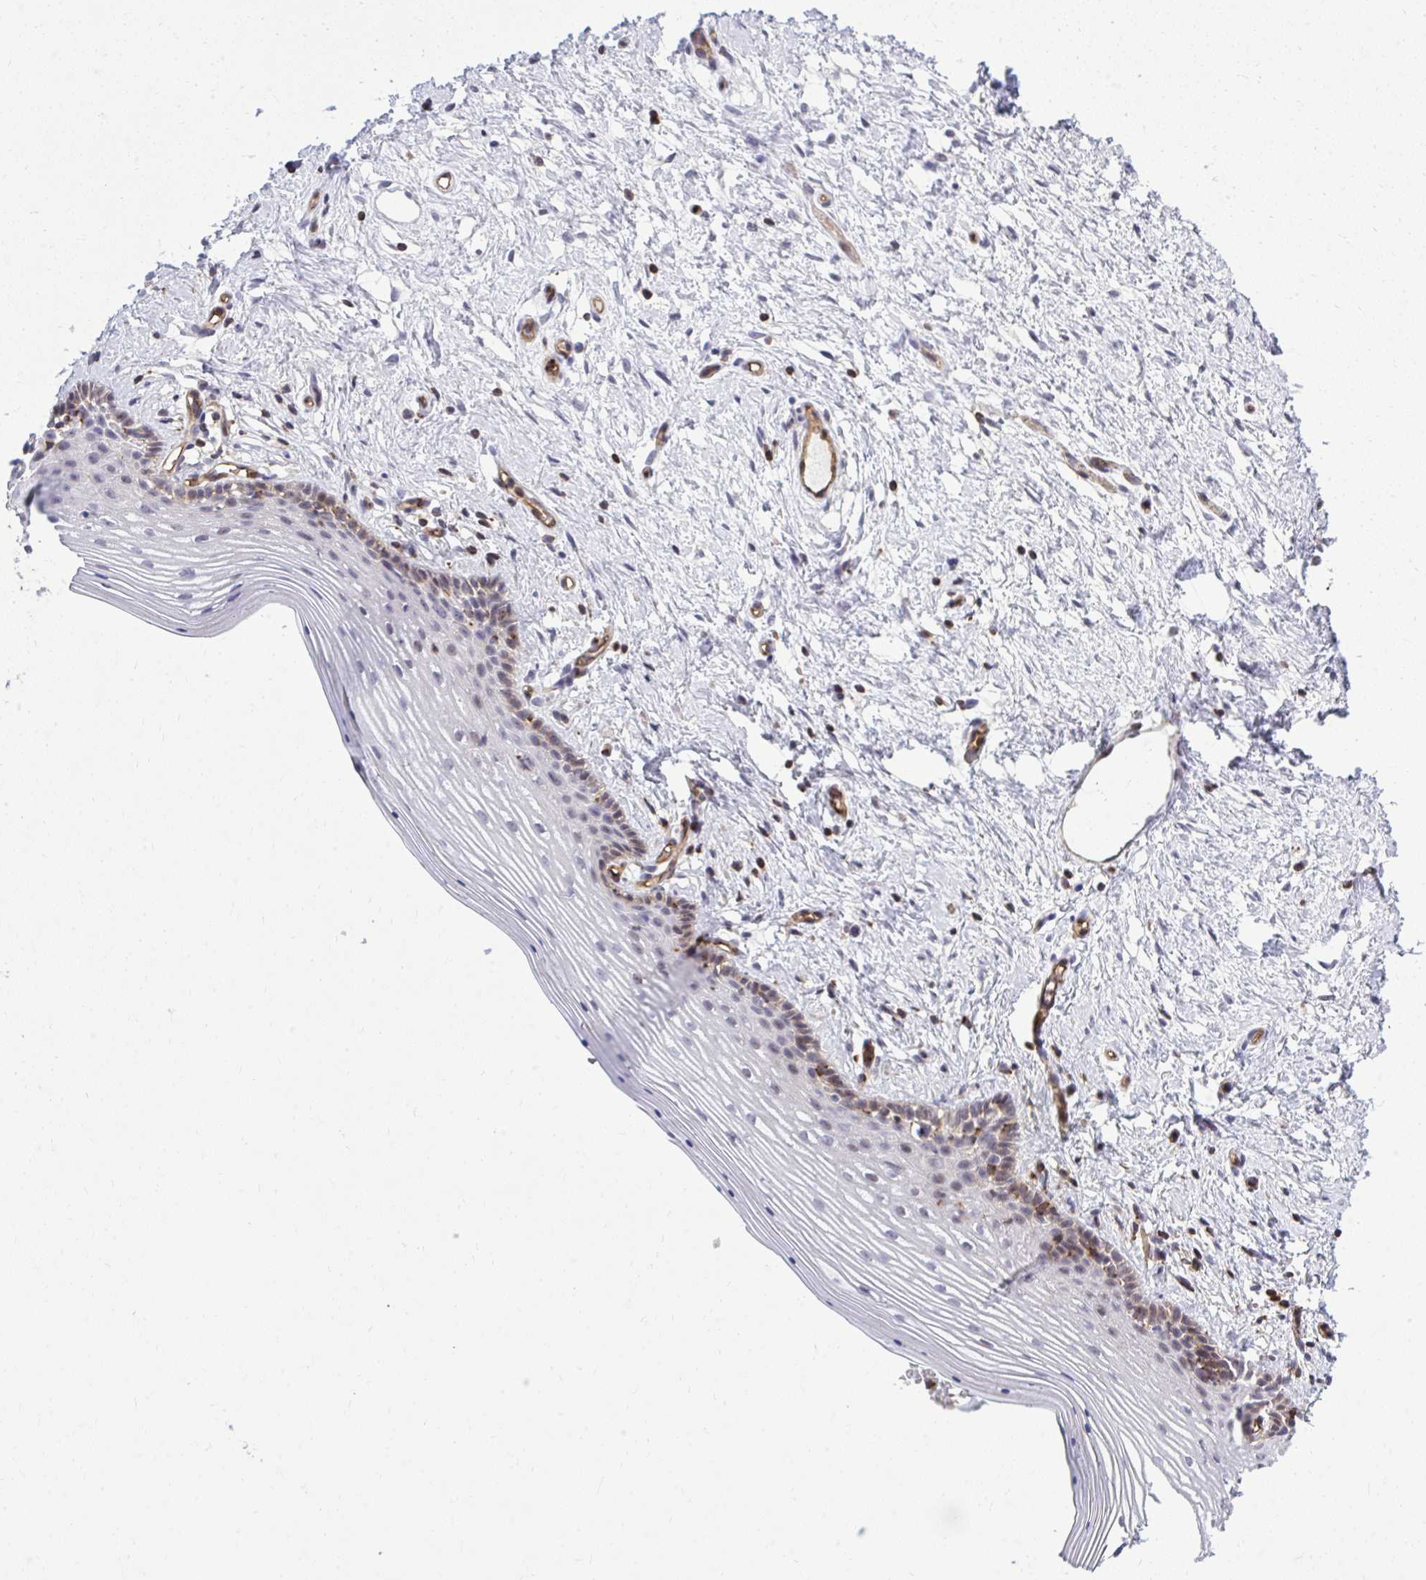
{"staining": {"intensity": "moderate", "quantity": "25%-75%", "location": "cytoplasmic/membranous,nuclear"}, "tissue": "vagina", "cell_type": "Squamous epithelial cells", "image_type": "normal", "snomed": [{"axis": "morphology", "description": "Normal tissue, NOS"}, {"axis": "topography", "description": "Vagina"}], "caption": "High-magnification brightfield microscopy of normal vagina stained with DAB (3,3'-diaminobenzidine) (brown) and counterstained with hematoxylin (blue). squamous epithelial cells exhibit moderate cytoplasmic/membranous,nuclear staining is present in approximately25%-75% of cells.", "gene": "FOXN3", "patient": {"sex": "female", "age": 42}}